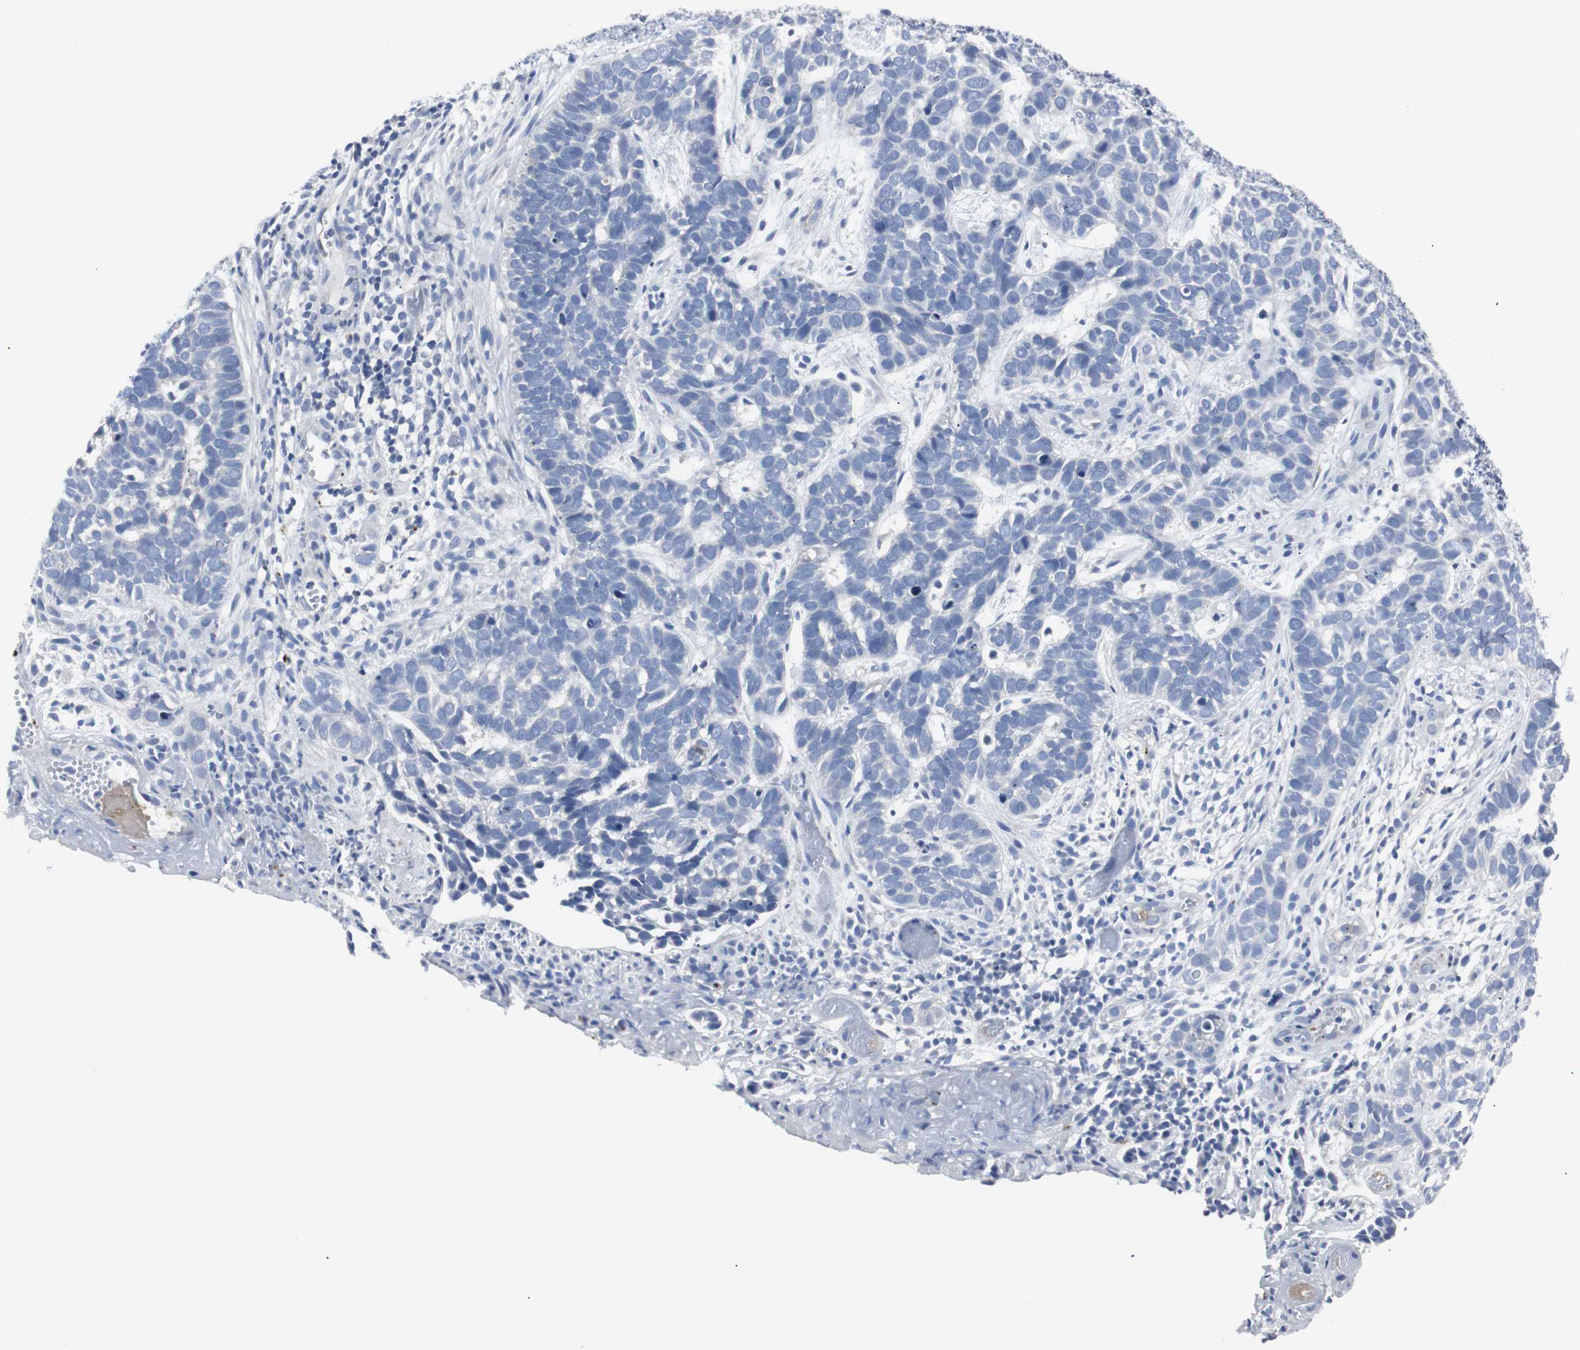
{"staining": {"intensity": "negative", "quantity": "none", "location": "none"}, "tissue": "skin cancer", "cell_type": "Tumor cells", "image_type": "cancer", "snomed": [{"axis": "morphology", "description": "Basal cell carcinoma"}, {"axis": "topography", "description": "Skin"}], "caption": "A photomicrograph of human skin basal cell carcinoma is negative for staining in tumor cells. Nuclei are stained in blue.", "gene": "RASA1", "patient": {"sex": "male", "age": 87}}